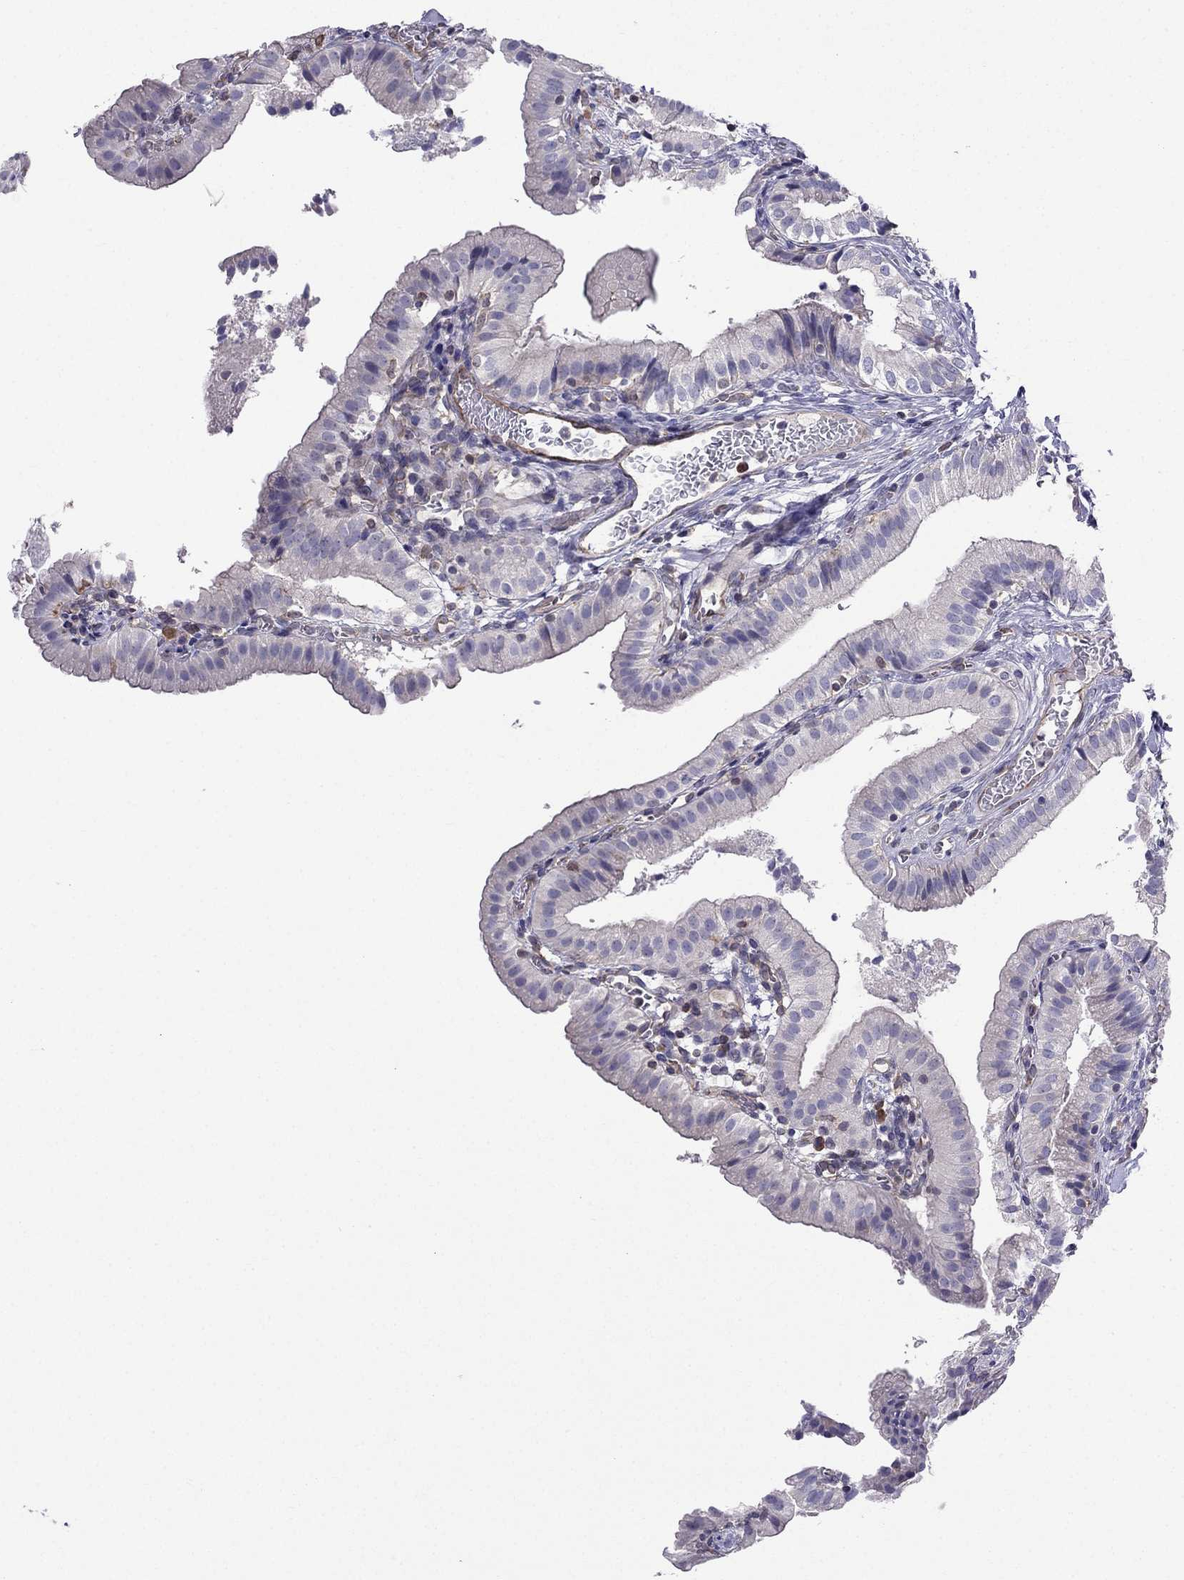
{"staining": {"intensity": "negative", "quantity": "none", "location": "none"}, "tissue": "gallbladder", "cell_type": "Glandular cells", "image_type": "normal", "snomed": [{"axis": "morphology", "description": "Normal tissue, NOS"}, {"axis": "topography", "description": "Gallbladder"}], "caption": "An image of gallbladder stained for a protein shows no brown staining in glandular cells. Brightfield microscopy of immunohistochemistry stained with DAB (3,3'-diaminobenzidine) (brown) and hematoxylin (blue), captured at high magnification.", "gene": "GNAL", "patient": {"sex": "female", "age": 47}}